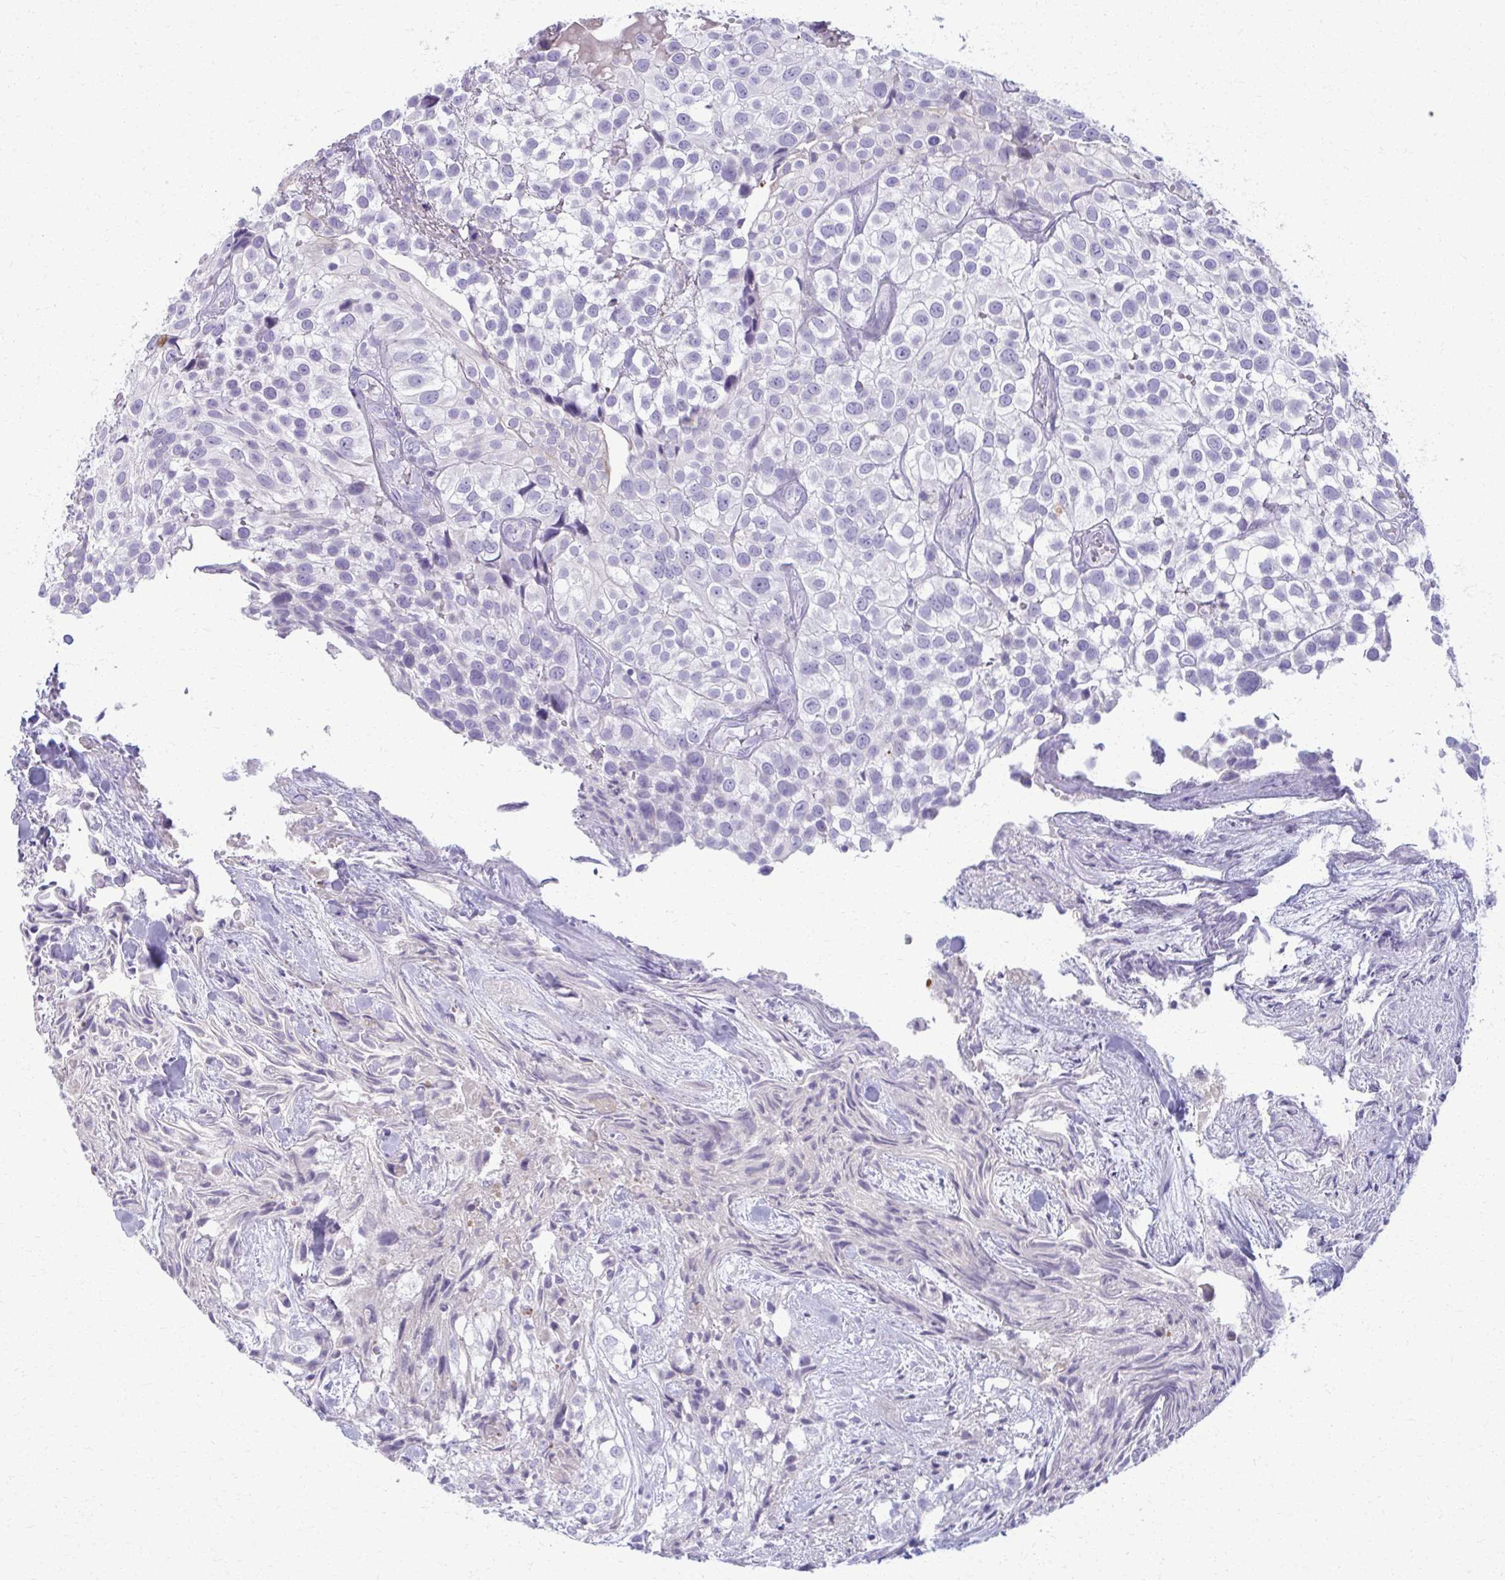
{"staining": {"intensity": "negative", "quantity": "none", "location": "none"}, "tissue": "urothelial cancer", "cell_type": "Tumor cells", "image_type": "cancer", "snomed": [{"axis": "morphology", "description": "Urothelial carcinoma, High grade"}, {"axis": "topography", "description": "Urinary bladder"}], "caption": "The micrograph reveals no staining of tumor cells in urothelial carcinoma (high-grade). The staining was performed using DAB to visualize the protein expression in brown, while the nuclei were stained in blue with hematoxylin (Magnification: 20x).", "gene": "OR4M1", "patient": {"sex": "male", "age": 56}}